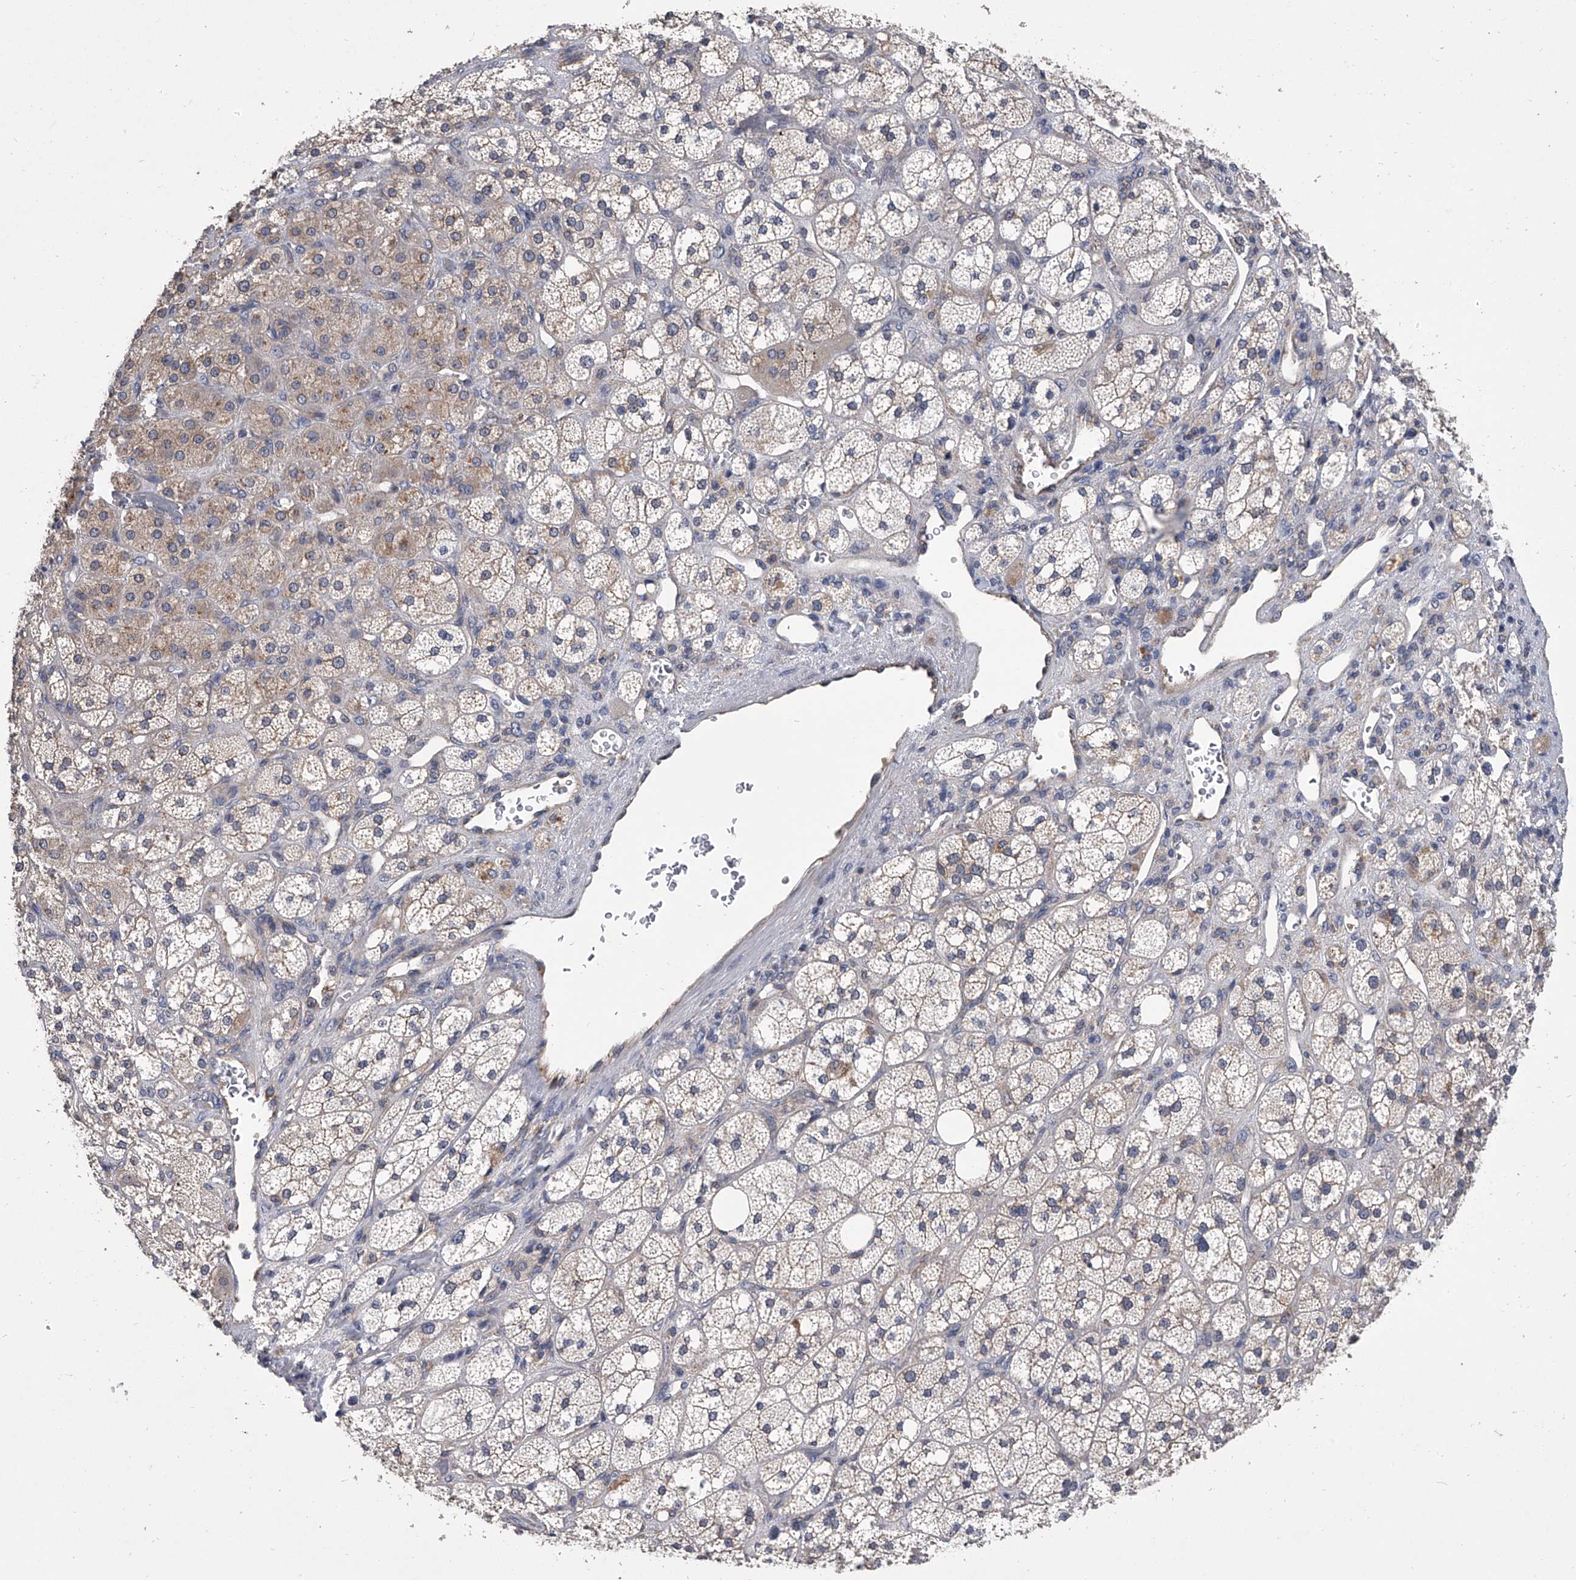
{"staining": {"intensity": "weak", "quantity": "<25%", "location": "cytoplasmic/membranous"}, "tissue": "adrenal gland", "cell_type": "Glandular cells", "image_type": "normal", "snomed": [{"axis": "morphology", "description": "Normal tissue, NOS"}, {"axis": "topography", "description": "Adrenal gland"}], "caption": "DAB (3,3'-diaminobenzidine) immunohistochemical staining of unremarkable adrenal gland shows no significant positivity in glandular cells.", "gene": "MAP4K3", "patient": {"sex": "male", "age": 61}}